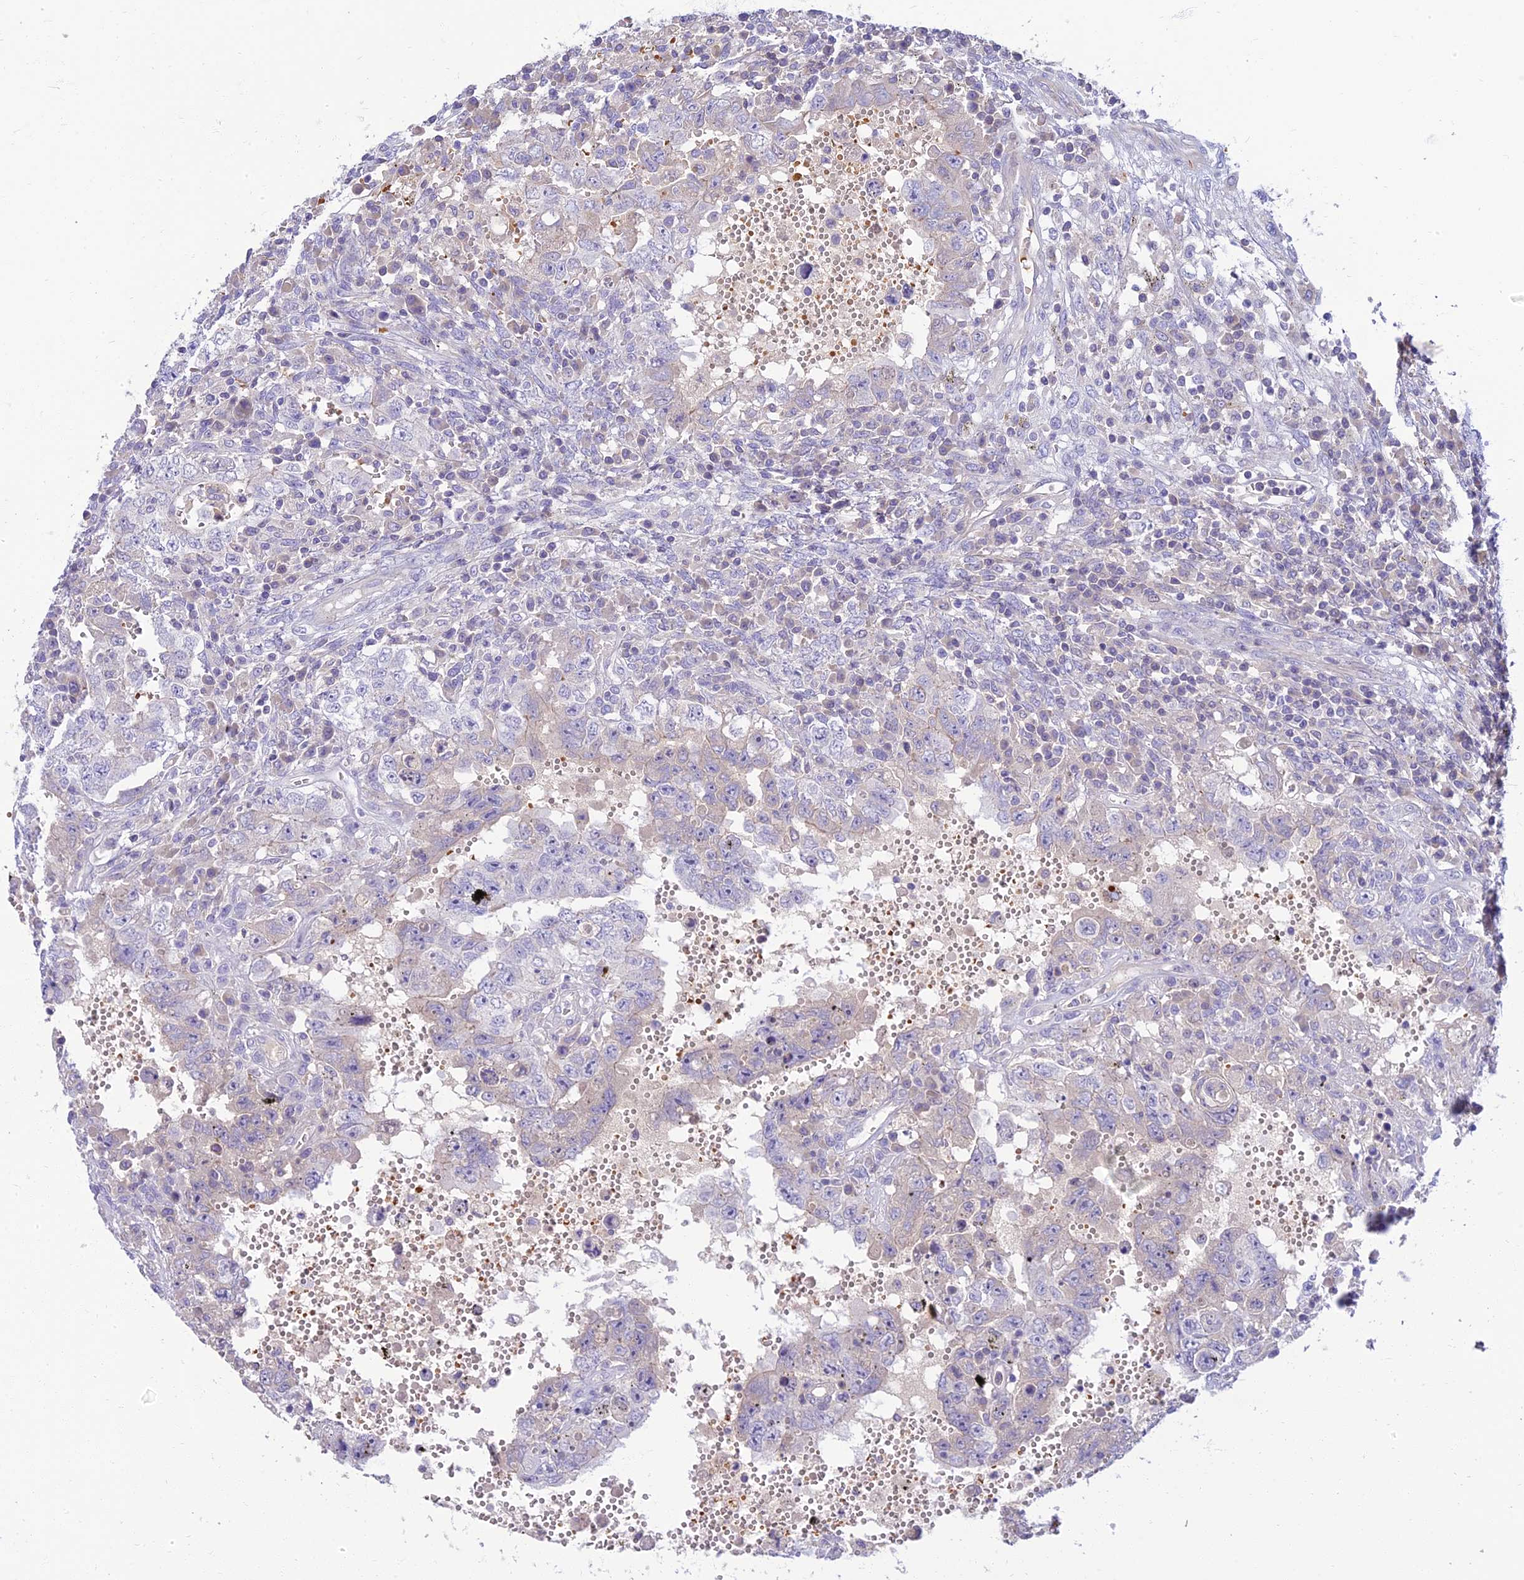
{"staining": {"intensity": "negative", "quantity": "none", "location": "none"}, "tissue": "testis cancer", "cell_type": "Tumor cells", "image_type": "cancer", "snomed": [{"axis": "morphology", "description": "Carcinoma, Embryonal, NOS"}, {"axis": "topography", "description": "Testis"}], "caption": "Immunohistochemistry of testis cancer (embryonal carcinoma) reveals no expression in tumor cells.", "gene": "CLIP4", "patient": {"sex": "male", "age": 26}}